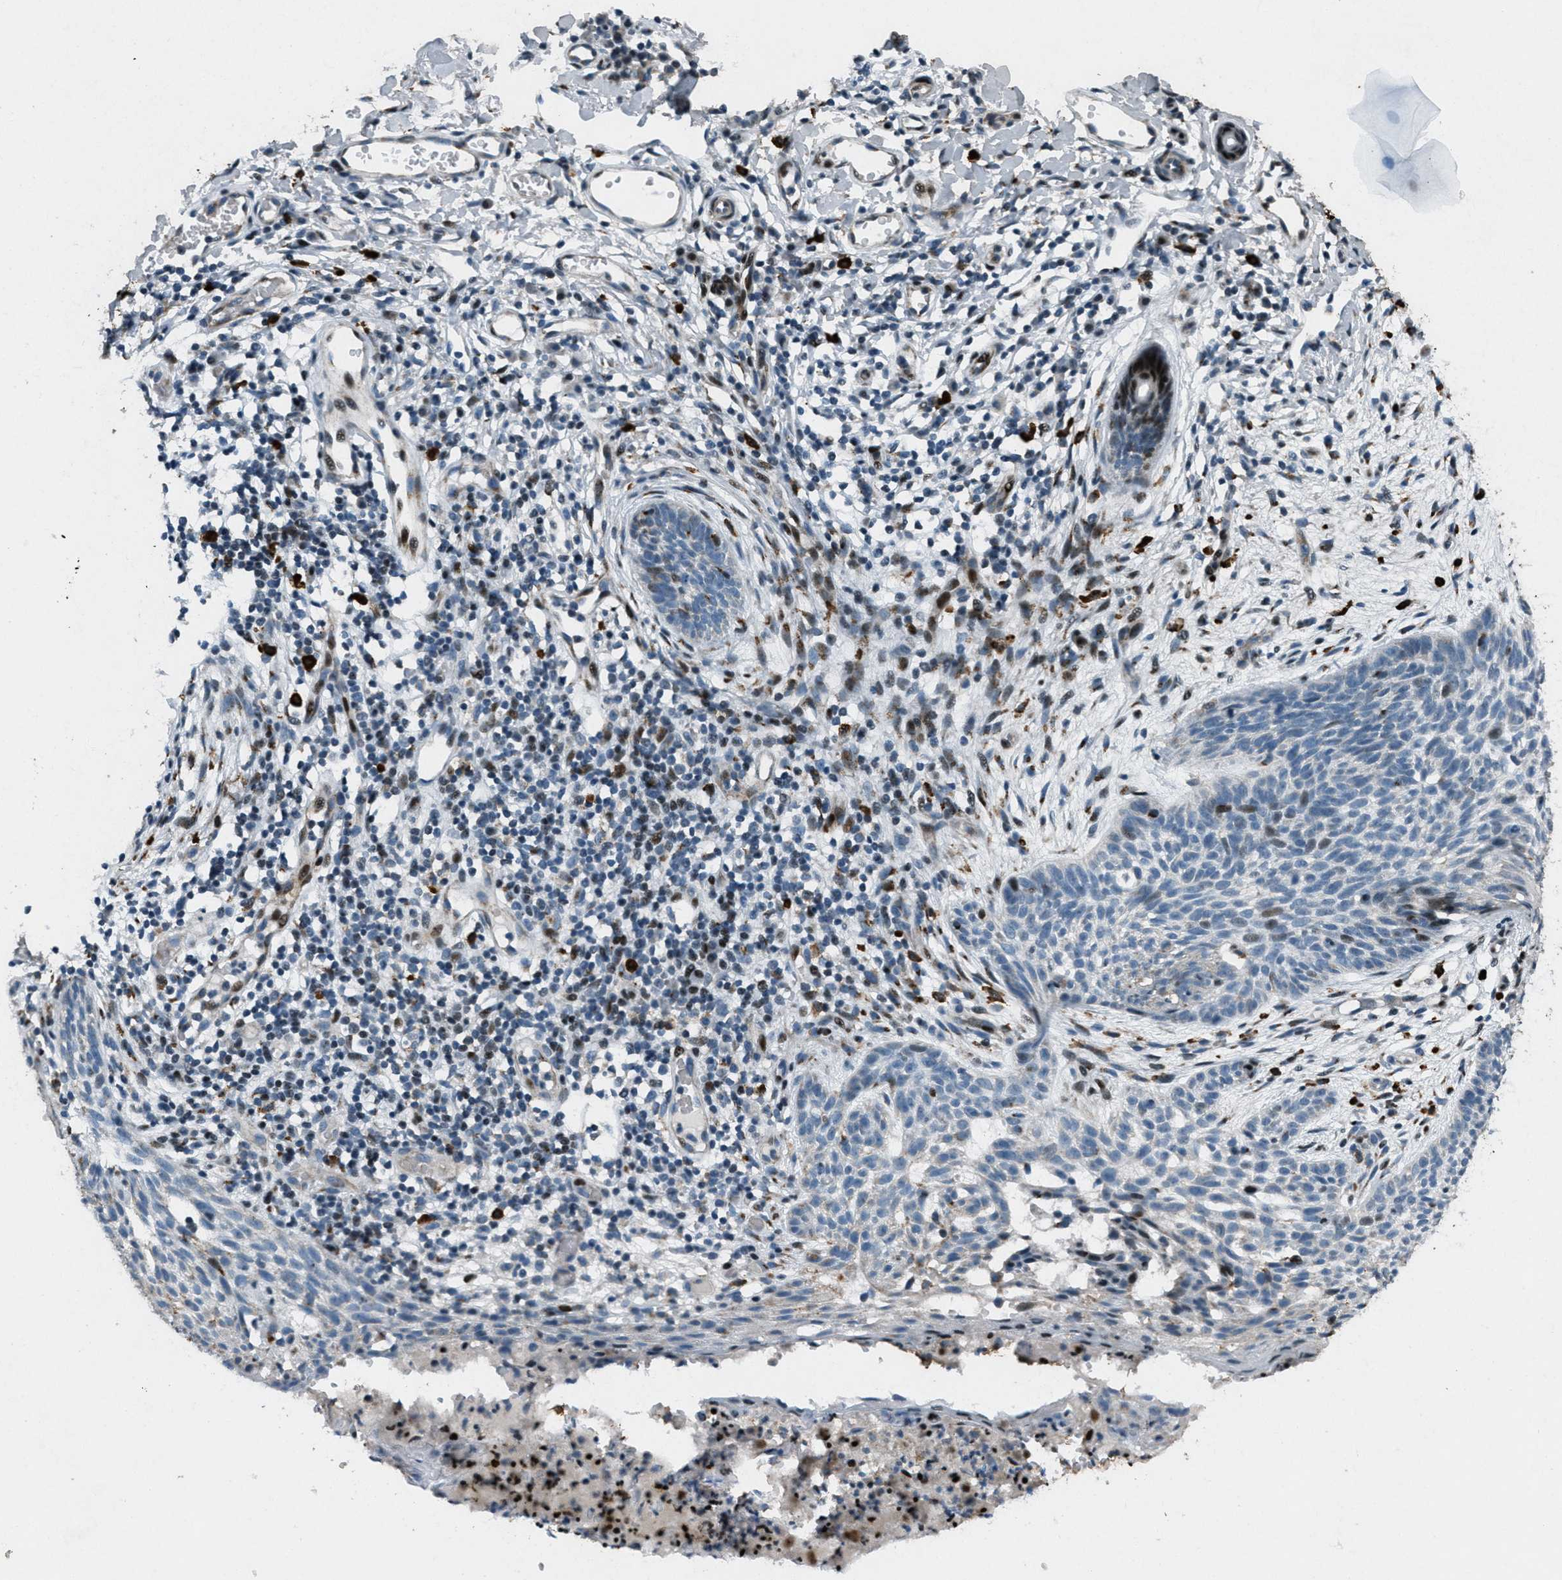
{"staining": {"intensity": "moderate", "quantity": "<25%", "location": "nuclear"}, "tissue": "skin cancer", "cell_type": "Tumor cells", "image_type": "cancer", "snomed": [{"axis": "morphology", "description": "Basal cell carcinoma"}, {"axis": "topography", "description": "Skin"}], "caption": "A brown stain shows moderate nuclear positivity of a protein in skin basal cell carcinoma tumor cells.", "gene": "GPC6", "patient": {"sex": "female", "age": 59}}